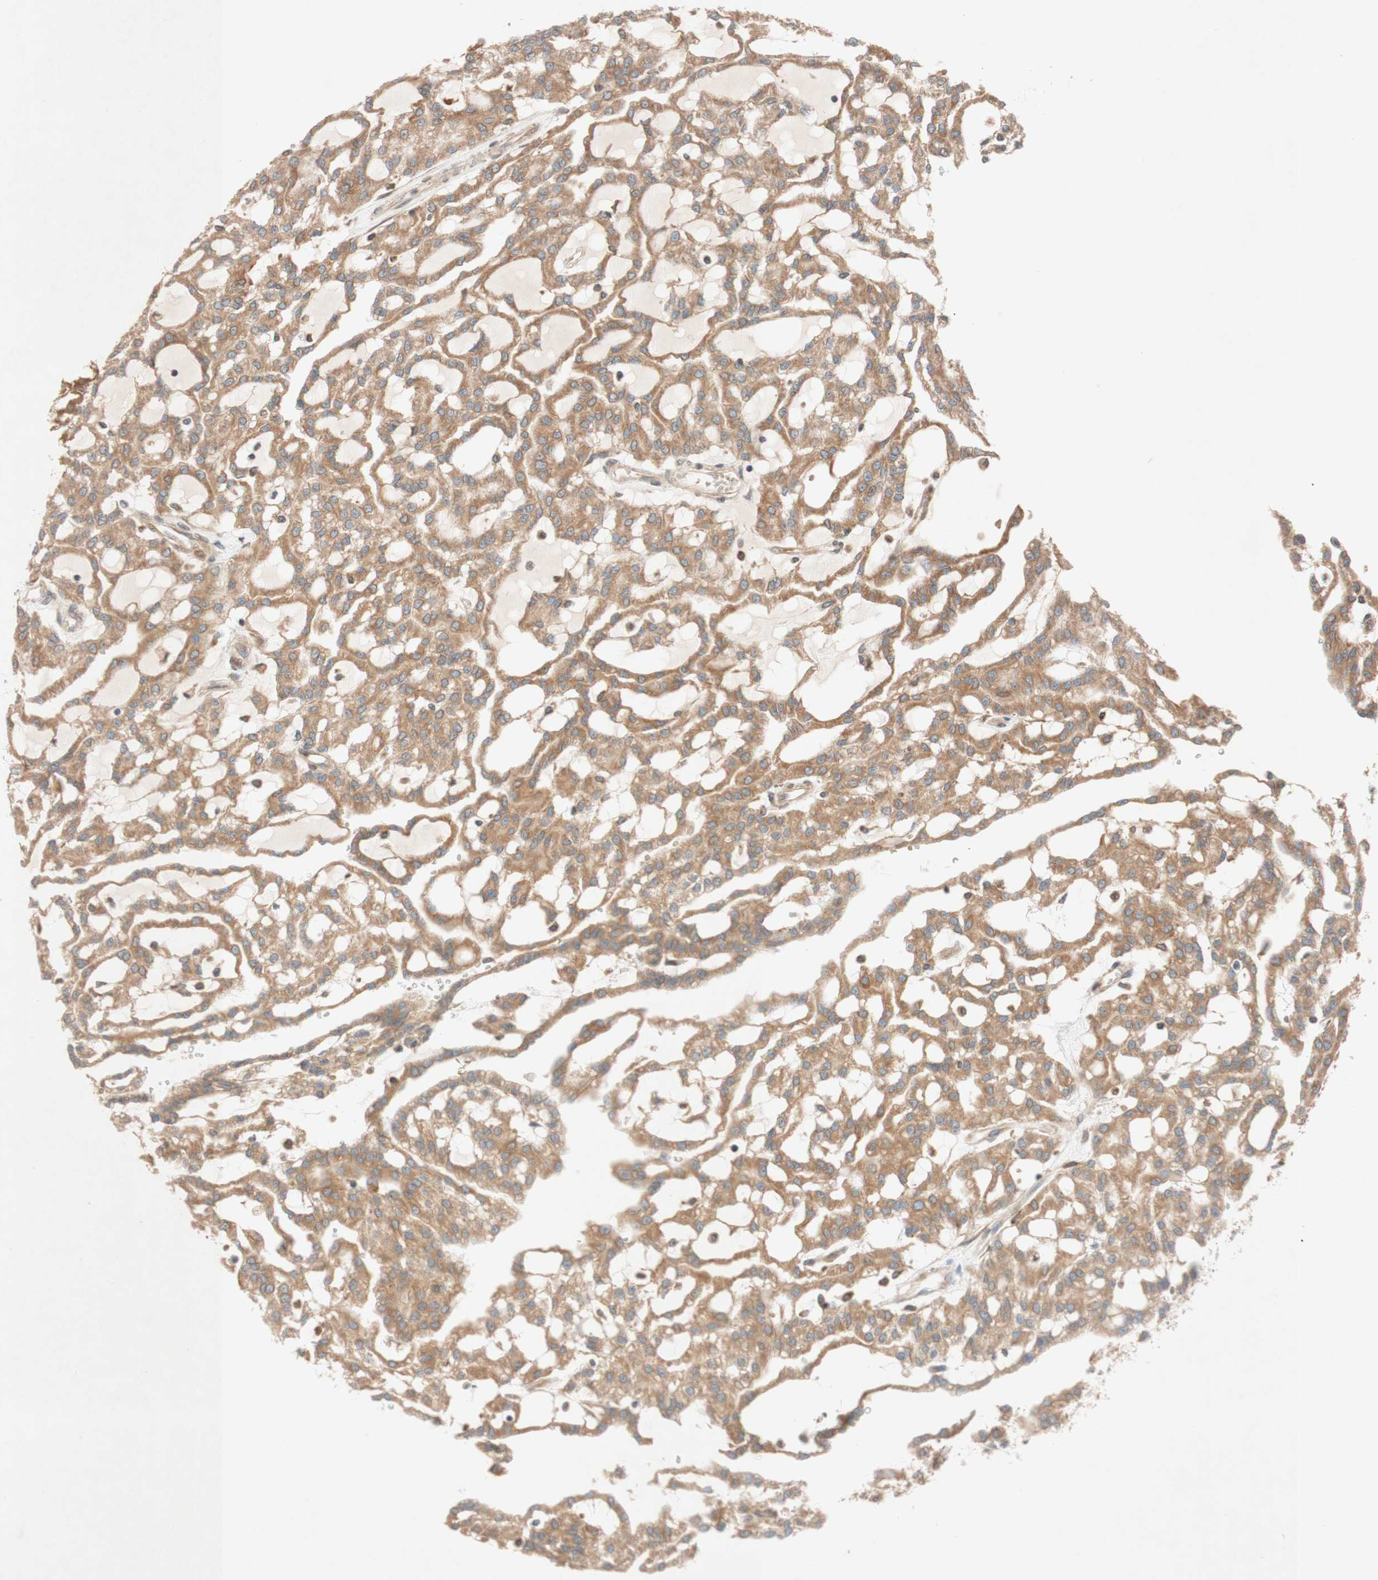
{"staining": {"intensity": "moderate", "quantity": ">75%", "location": "cytoplasmic/membranous,nuclear"}, "tissue": "renal cancer", "cell_type": "Tumor cells", "image_type": "cancer", "snomed": [{"axis": "morphology", "description": "Adenocarcinoma, NOS"}, {"axis": "topography", "description": "Kidney"}], "caption": "Immunohistochemical staining of human adenocarcinoma (renal) displays medium levels of moderate cytoplasmic/membranous and nuclear expression in approximately >75% of tumor cells. (DAB (3,3'-diaminobenzidine) IHC with brightfield microscopy, high magnification).", "gene": "PTPRU", "patient": {"sex": "male", "age": 63}}